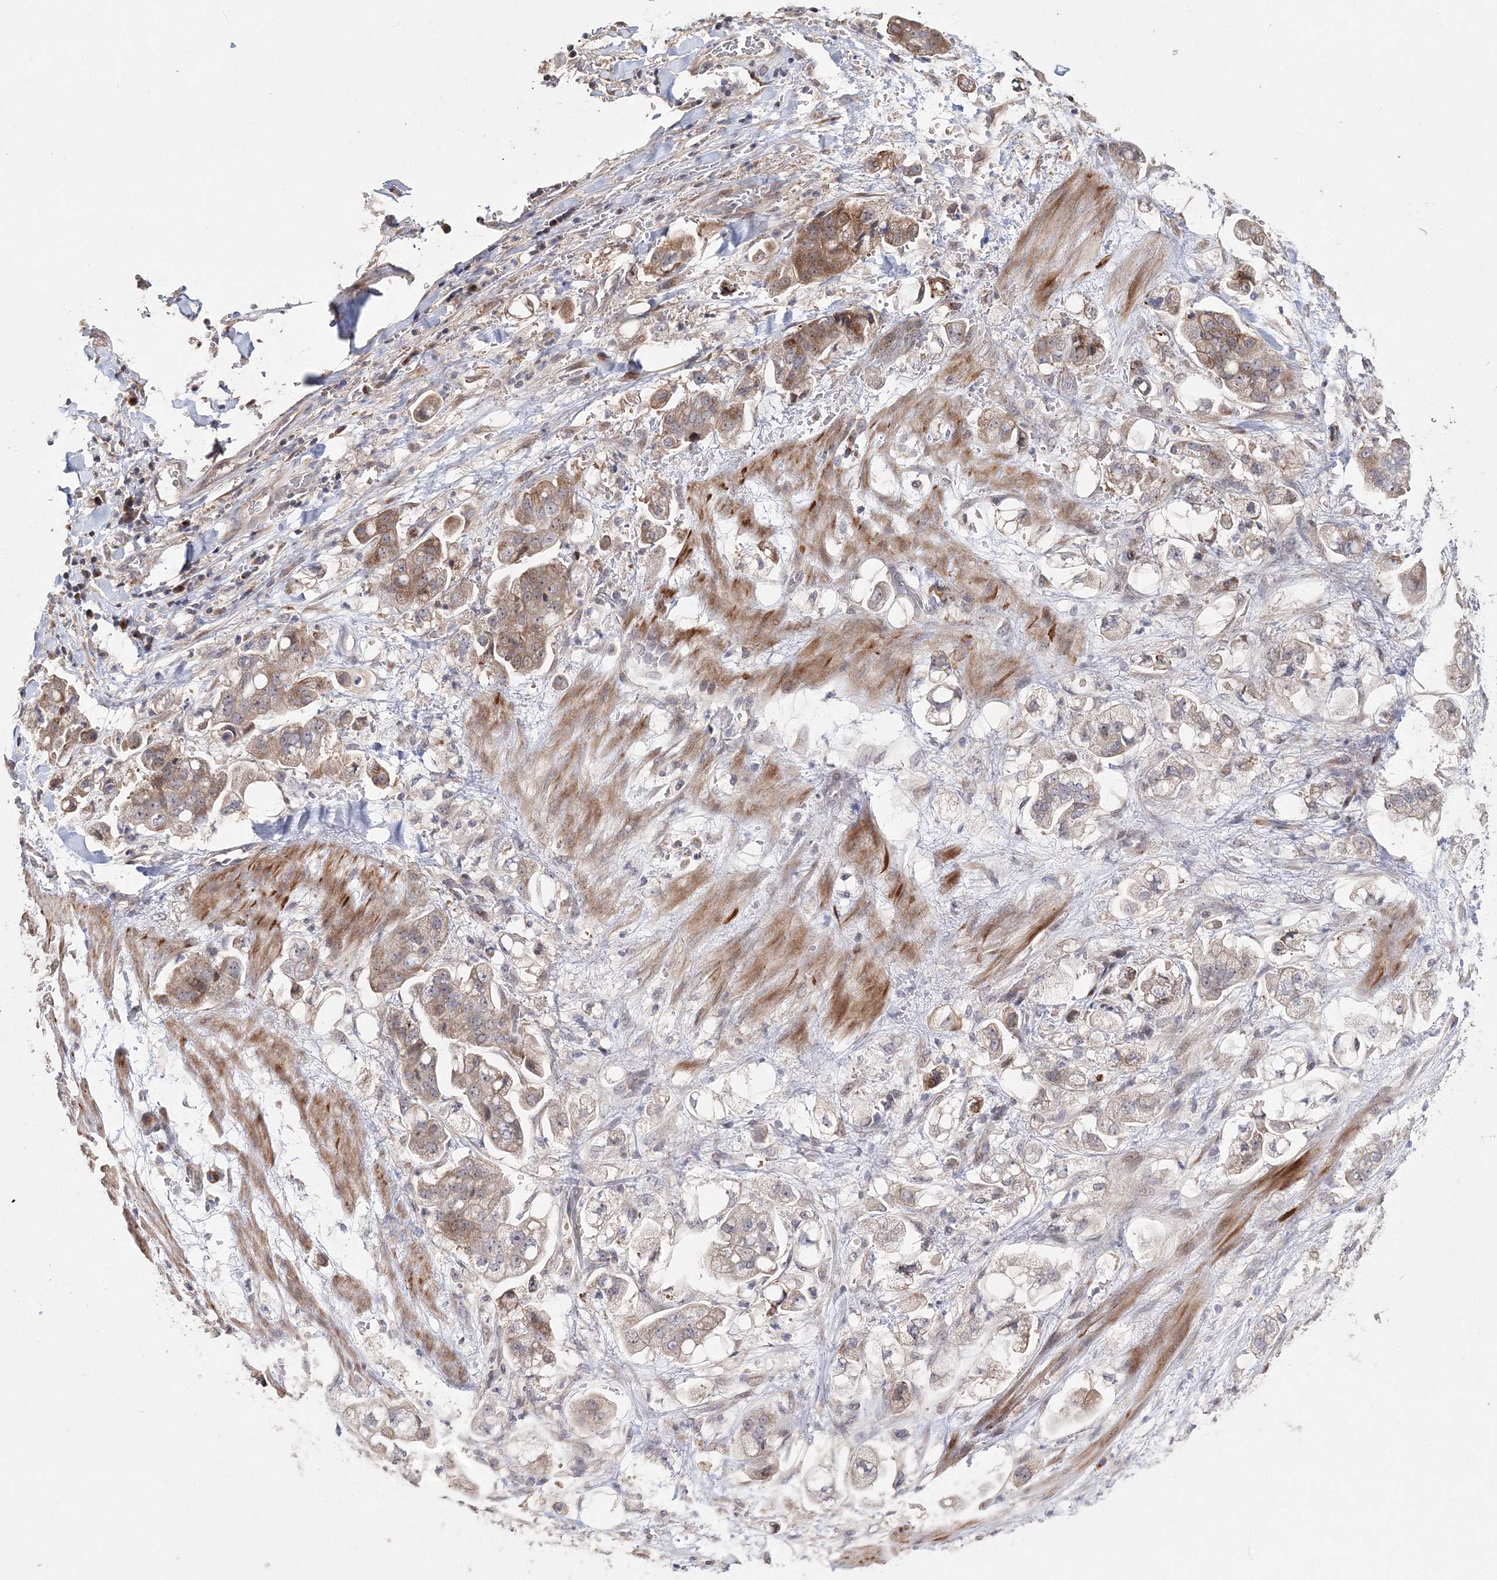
{"staining": {"intensity": "moderate", "quantity": "25%-75%", "location": "cytoplasmic/membranous"}, "tissue": "stomach cancer", "cell_type": "Tumor cells", "image_type": "cancer", "snomed": [{"axis": "morphology", "description": "Adenocarcinoma, NOS"}, {"axis": "topography", "description": "Stomach"}], "caption": "A high-resolution histopathology image shows IHC staining of stomach adenocarcinoma, which displays moderate cytoplasmic/membranous staining in about 25%-75% of tumor cells.", "gene": "GJB5", "patient": {"sex": "male", "age": 62}}